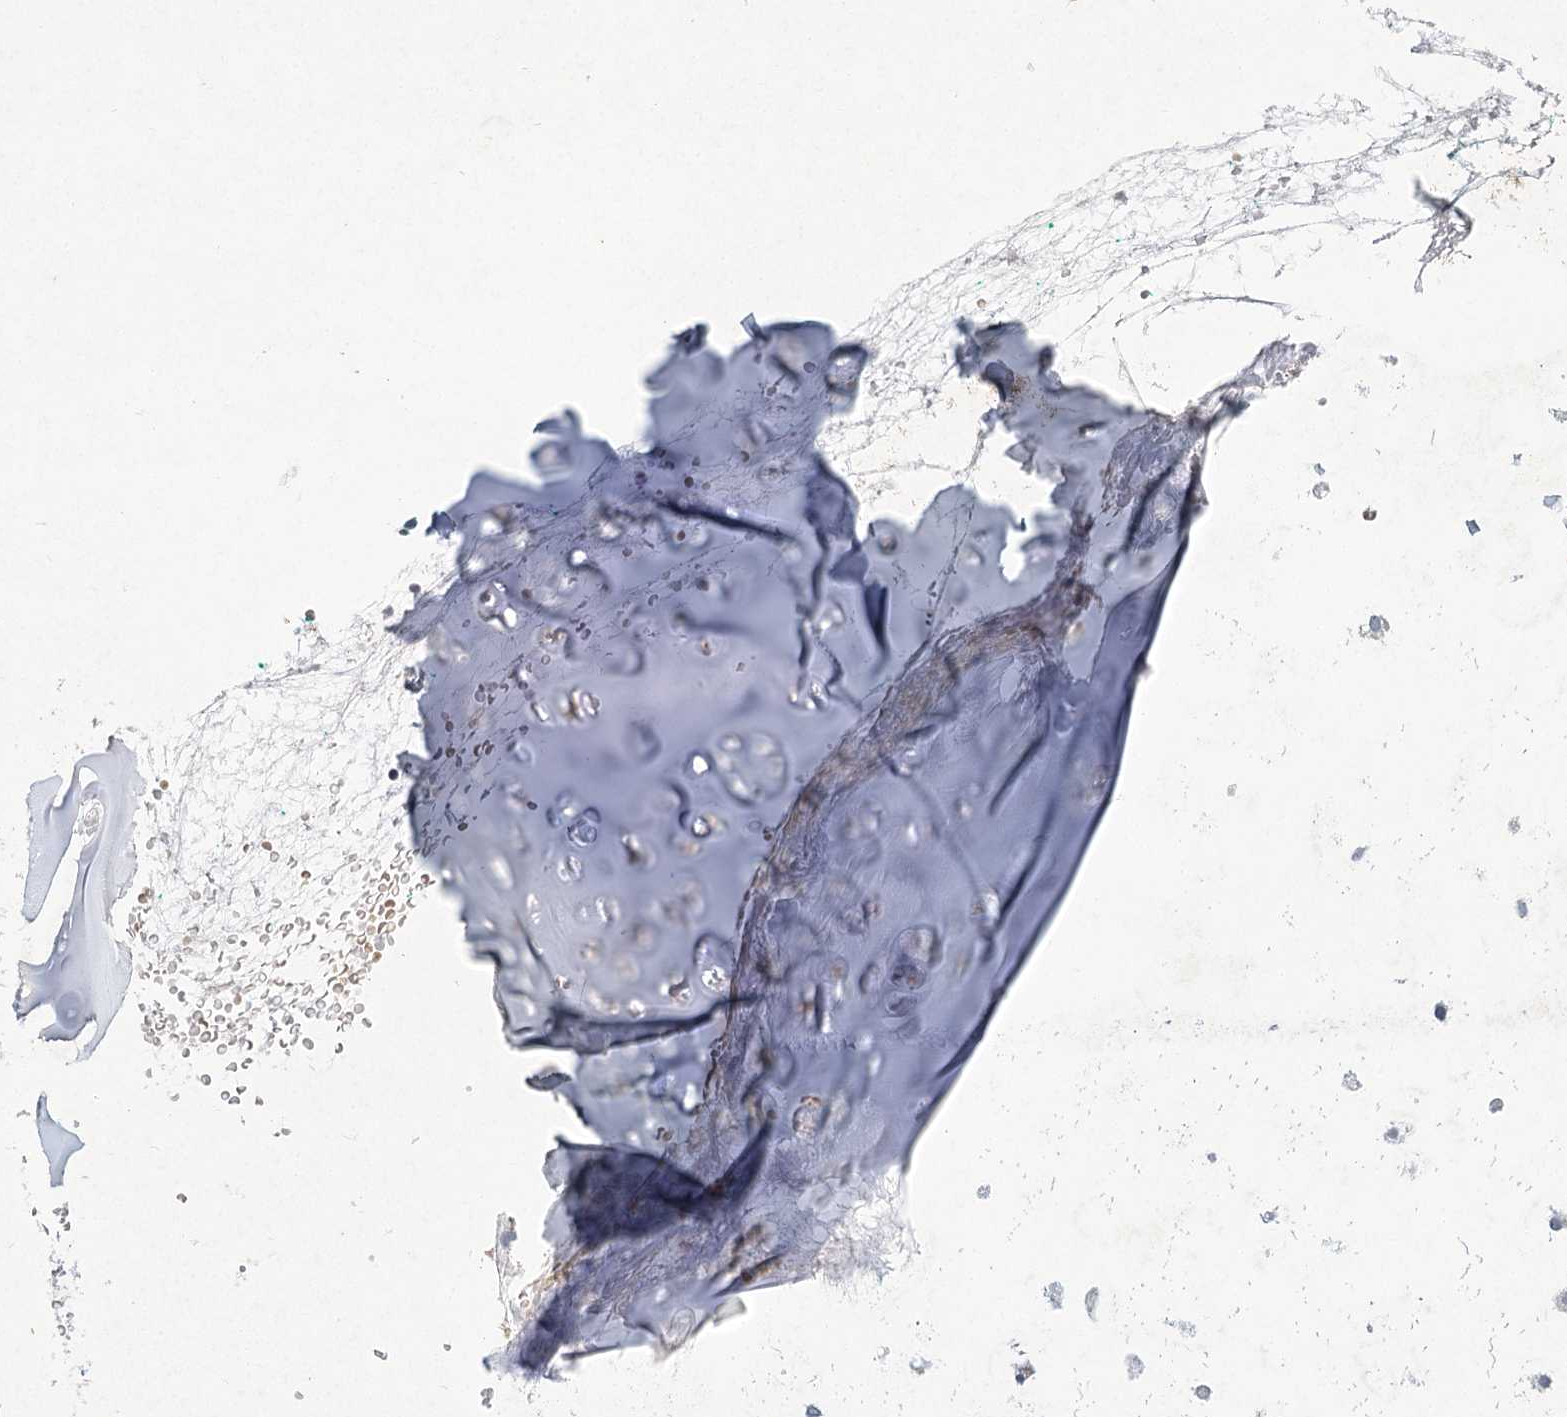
{"staining": {"intensity": "weak", "quantity": "25%-75%", "location": "cytoplasmic/membranous"}, "tissue": "adipose tissue", "cell_type": "Adipocytes", "image_type": "normal", "snomed": [{"axis": "morphology", "description": "Normal tissue, NOS"}, {"axis": "morphology", "description": "Basal cell carcinoma"}, {"axis": "topography", "description": "Cartilage tissue"}, {"axis": "topography", "description": "Nasopharynx"}, {"axis": "topography", "description": "Oral tissue"}], "caption": "Brown immunohistochemical staining in benign adipose tissue displays weak cytoplasmic/membranous staining in approximately 25%-75% of adipocytes.", "gene": "MEPE", "patient": {"sex": "female", "age": 77}}